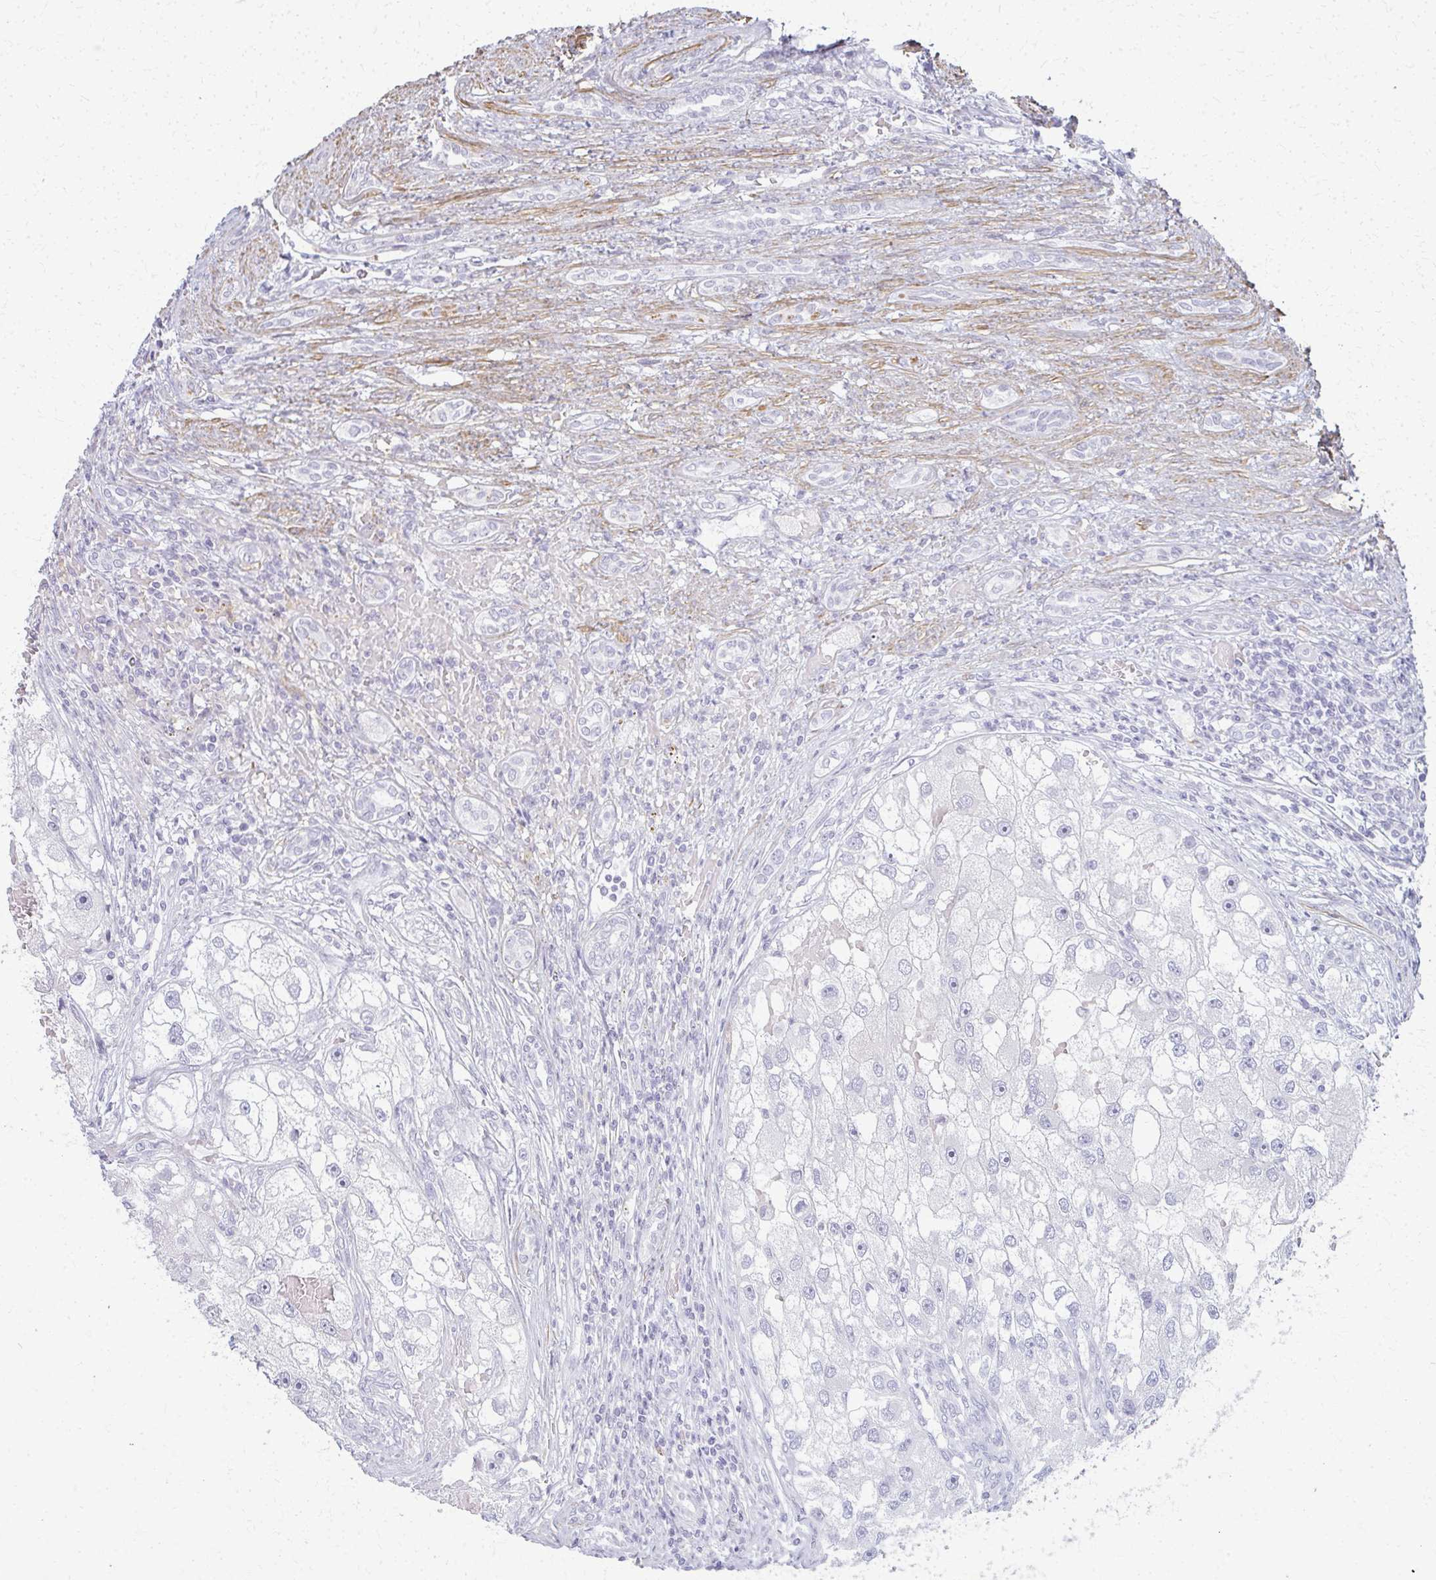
{"staining": {"intensity": "negative", "quantity": "none", "location": "none"}, "tissue": "renal cancer", "cell_type": "Tumor cells", "image_type": "cancer", "snomed": [{"axis": "morphology", "description": "Adenocarcinoma, NOS"}, {"axis": "topography", "description": "Kidney"}], "caption": "DAB immunohistochemical staining of renal adenocarcinoma exhibits no significant staining in tumor cells.", "gene": "CA3", "patient": {"sex": "male", "age": 63}}